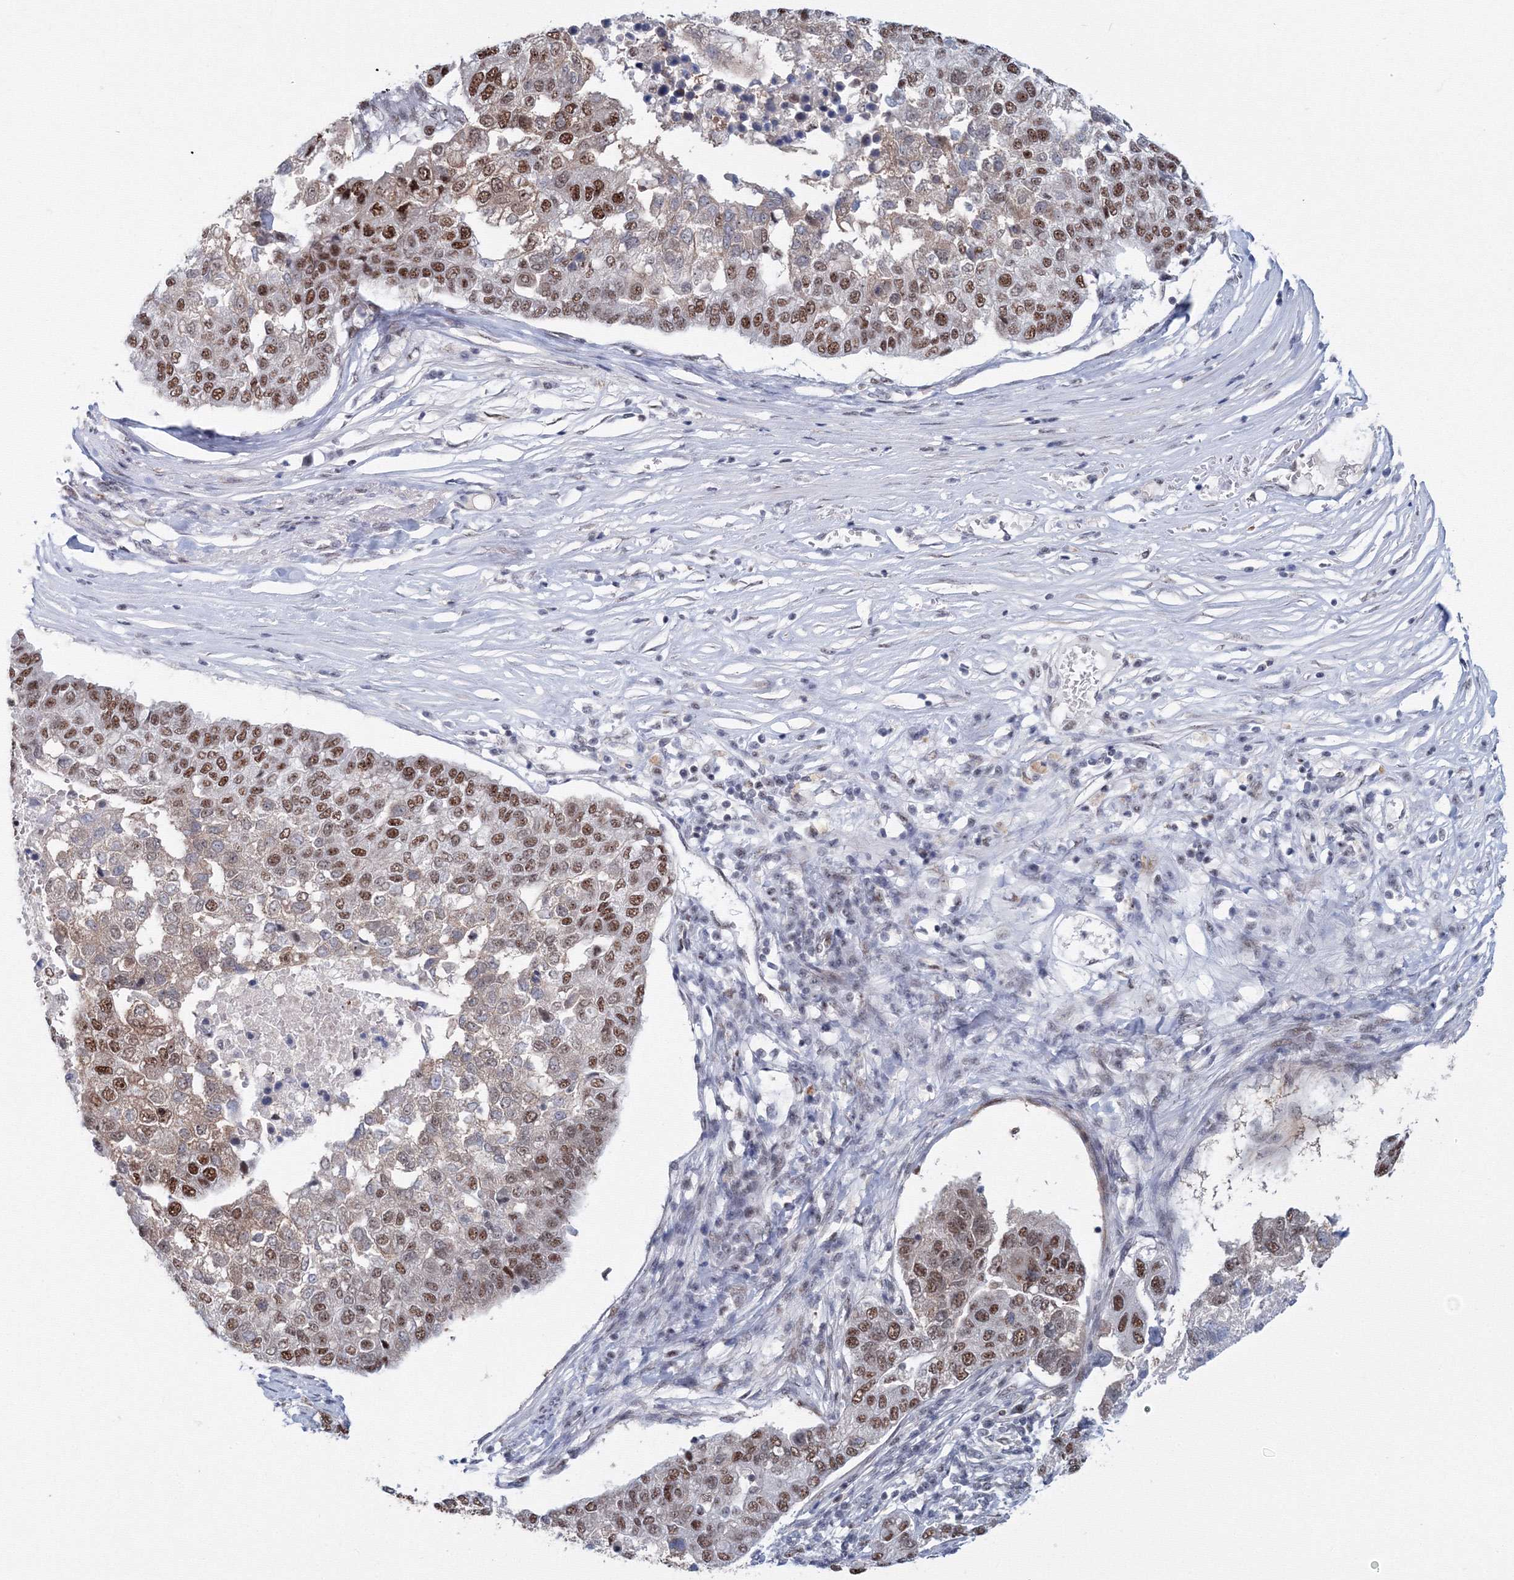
{"staining": {"intensity": "moderate", "quantity": "25%-75%", "location": "nuclear"}, "tissue": "pancreatic cancer", "cell_type": "Tumor cells", "image_type": "cancer", "snomed": [{"axis": "morphology", "description": "Adenocarcinoma, NOS"}, {"axis": "topography", "description": "Pancreas"}], "caption": "Human pancreatic cancer (adenocarcinoma) stained for a protein (brown) reveals moderate nuclear positive staining in about 25%-75% of tumor cells.", "gene": "SF3B6", "patient": {"sex": "female", "age": 61}}